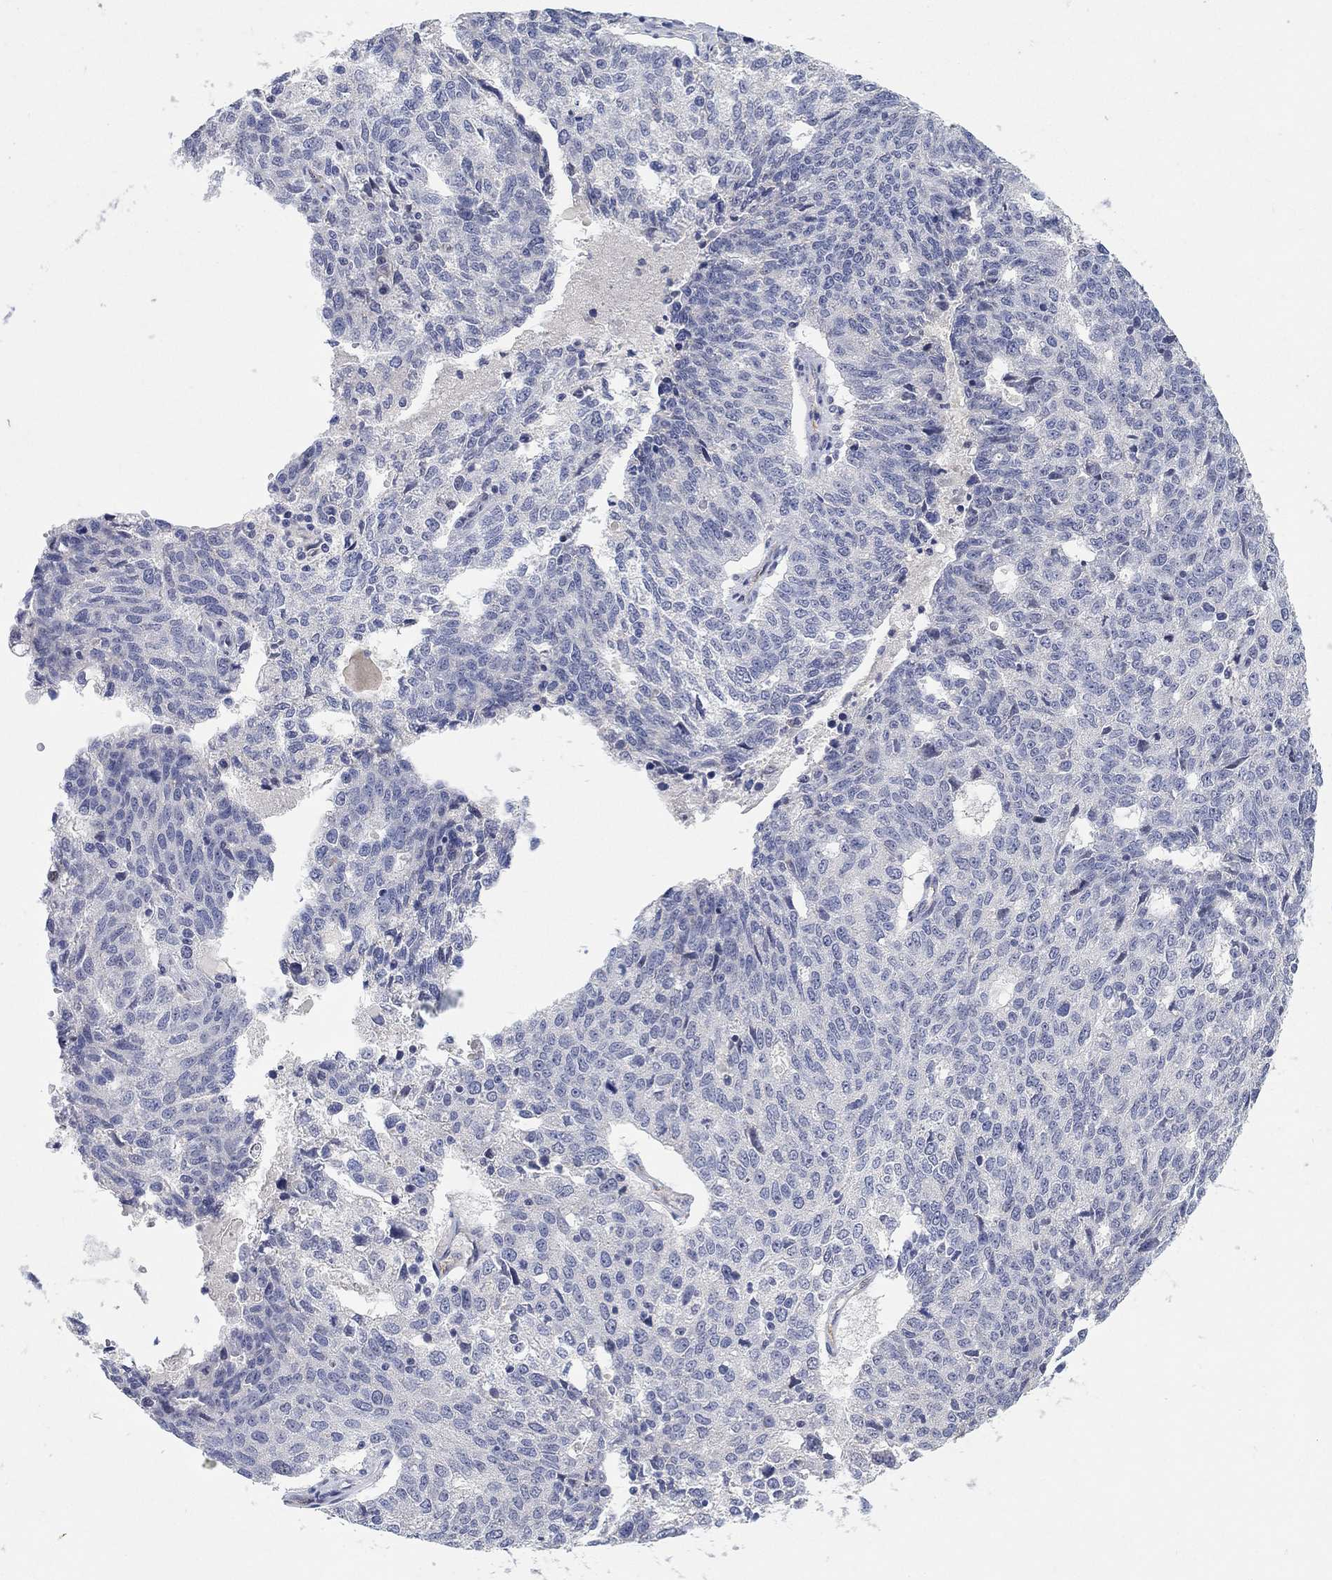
{"staining": {"intensity": "negative", "quantity": "none", "location": "none"}, "tissue": "ovarian cancer", "cell_type": "Tumor cells", "image_type": "cancer", "snomed": [{"axis": "morphology", "description": "Cystadenocarcinoma, serous, NOS"}, {"axis": "topography", "description": "Ovary"}], "caption": "A histopathology image of ovarian cancer (serous cystadenocarcinoma) stained for a protein displays no brown staining in tumor cells. (DAB (3,3'-diaminobenzidine) IHC with hematoxylin counter stain).", "gene": "VAT1L", "patient": {"sex": "female", "age": 71}}